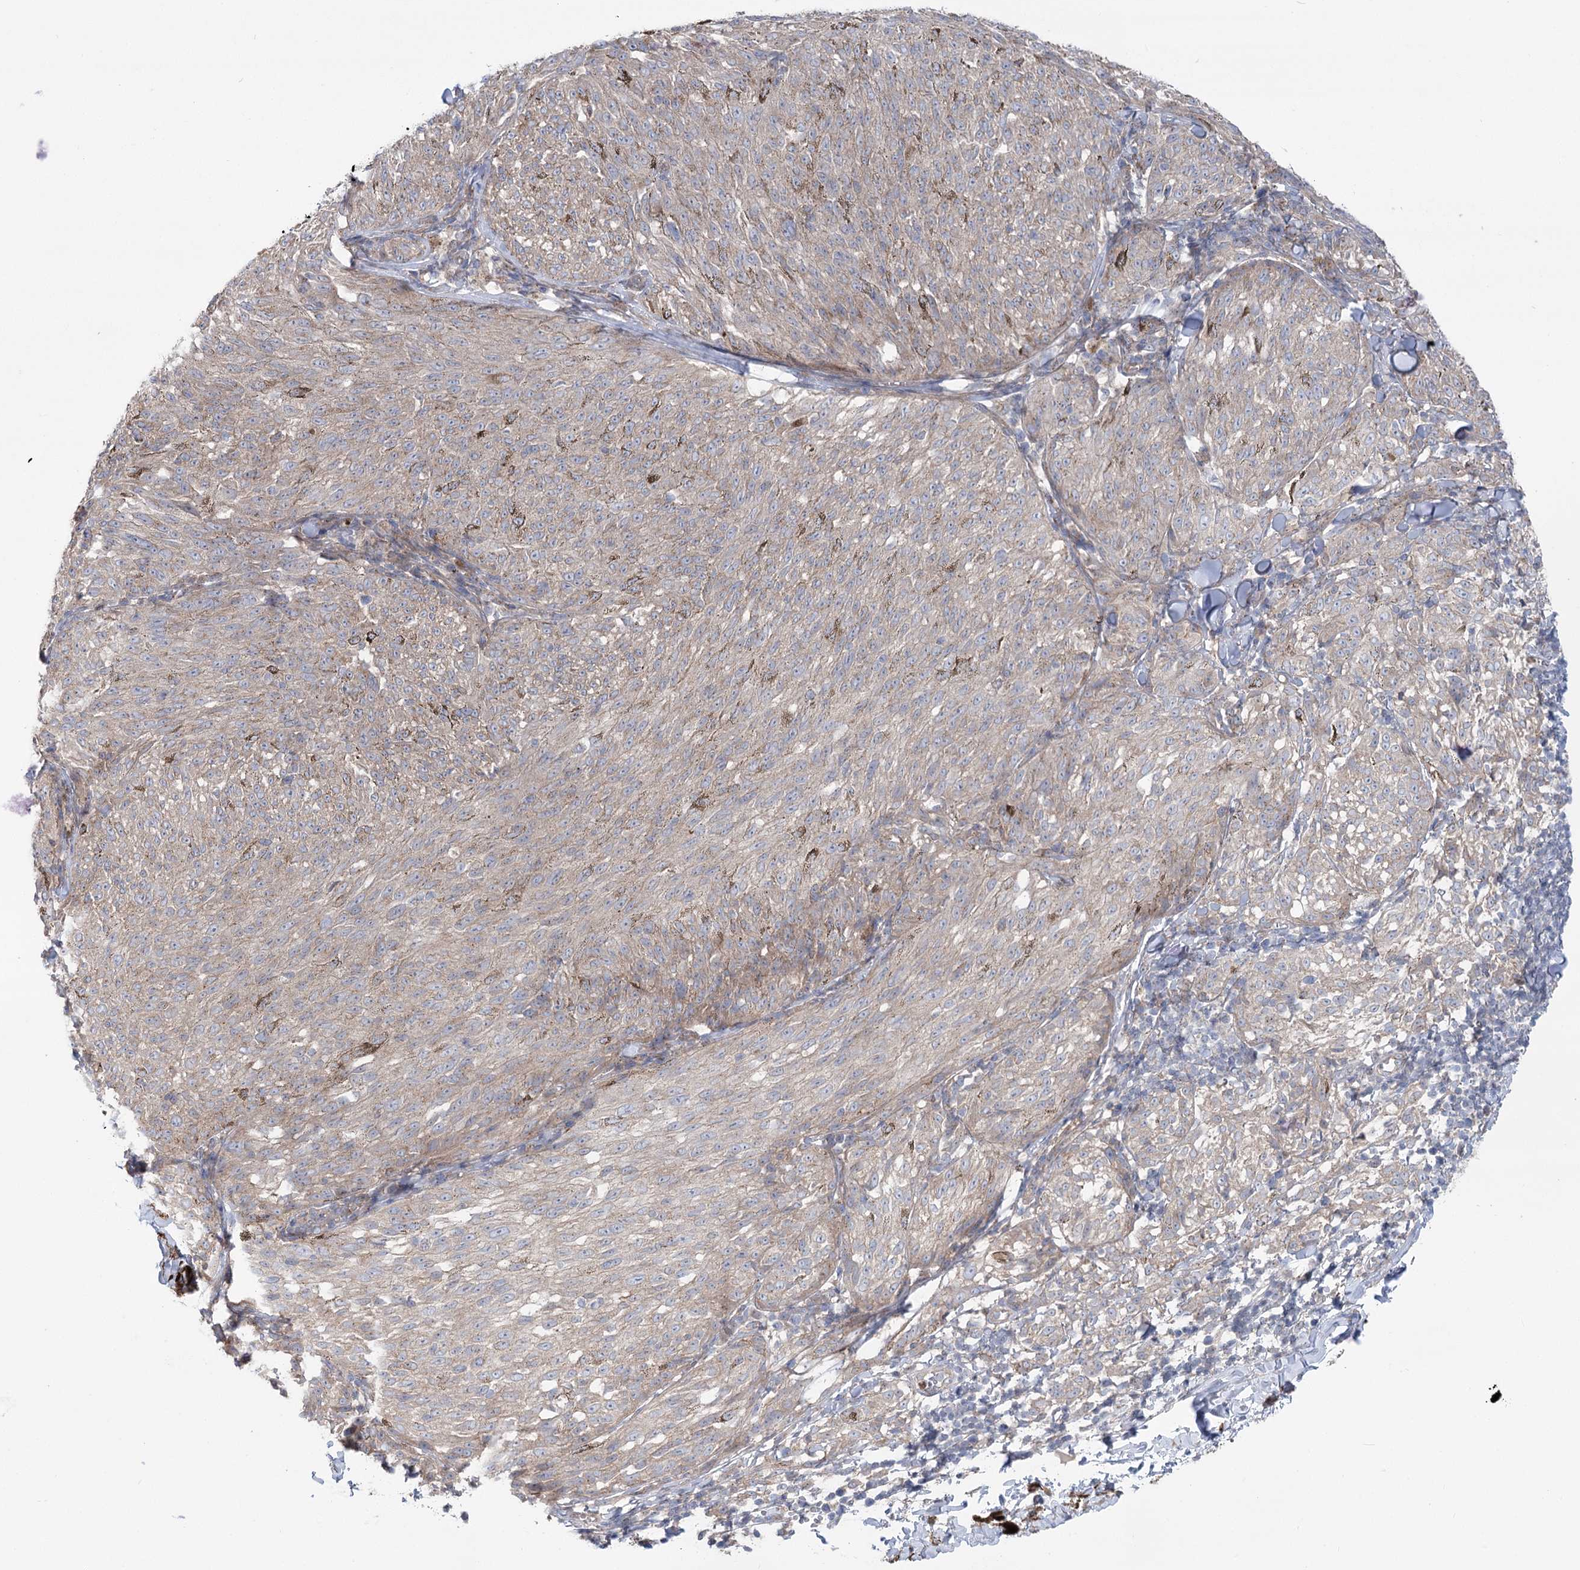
{"staining": {"intensity": "weak", "quantity": "<25%", "location": "cytoplasmic/membranous"}, "tissue": "melanoma", "cell_type": "Tumor cells", "image_type": "cancer", "snomed": [{"axis": "morphology", "description": "Malignant melanoma, NOS"}, {"axis": "topography", "description": "Skin"}], "caption": "Photomicrograph shows no significant protein expression in tumor cells of malignant melanoma. The staining is performed using DAB brown chromogen with nuclei counter-stained in using hematoxylin.", "gene": "SCN11A", "patient": {"sex": "female", "age": 72}}